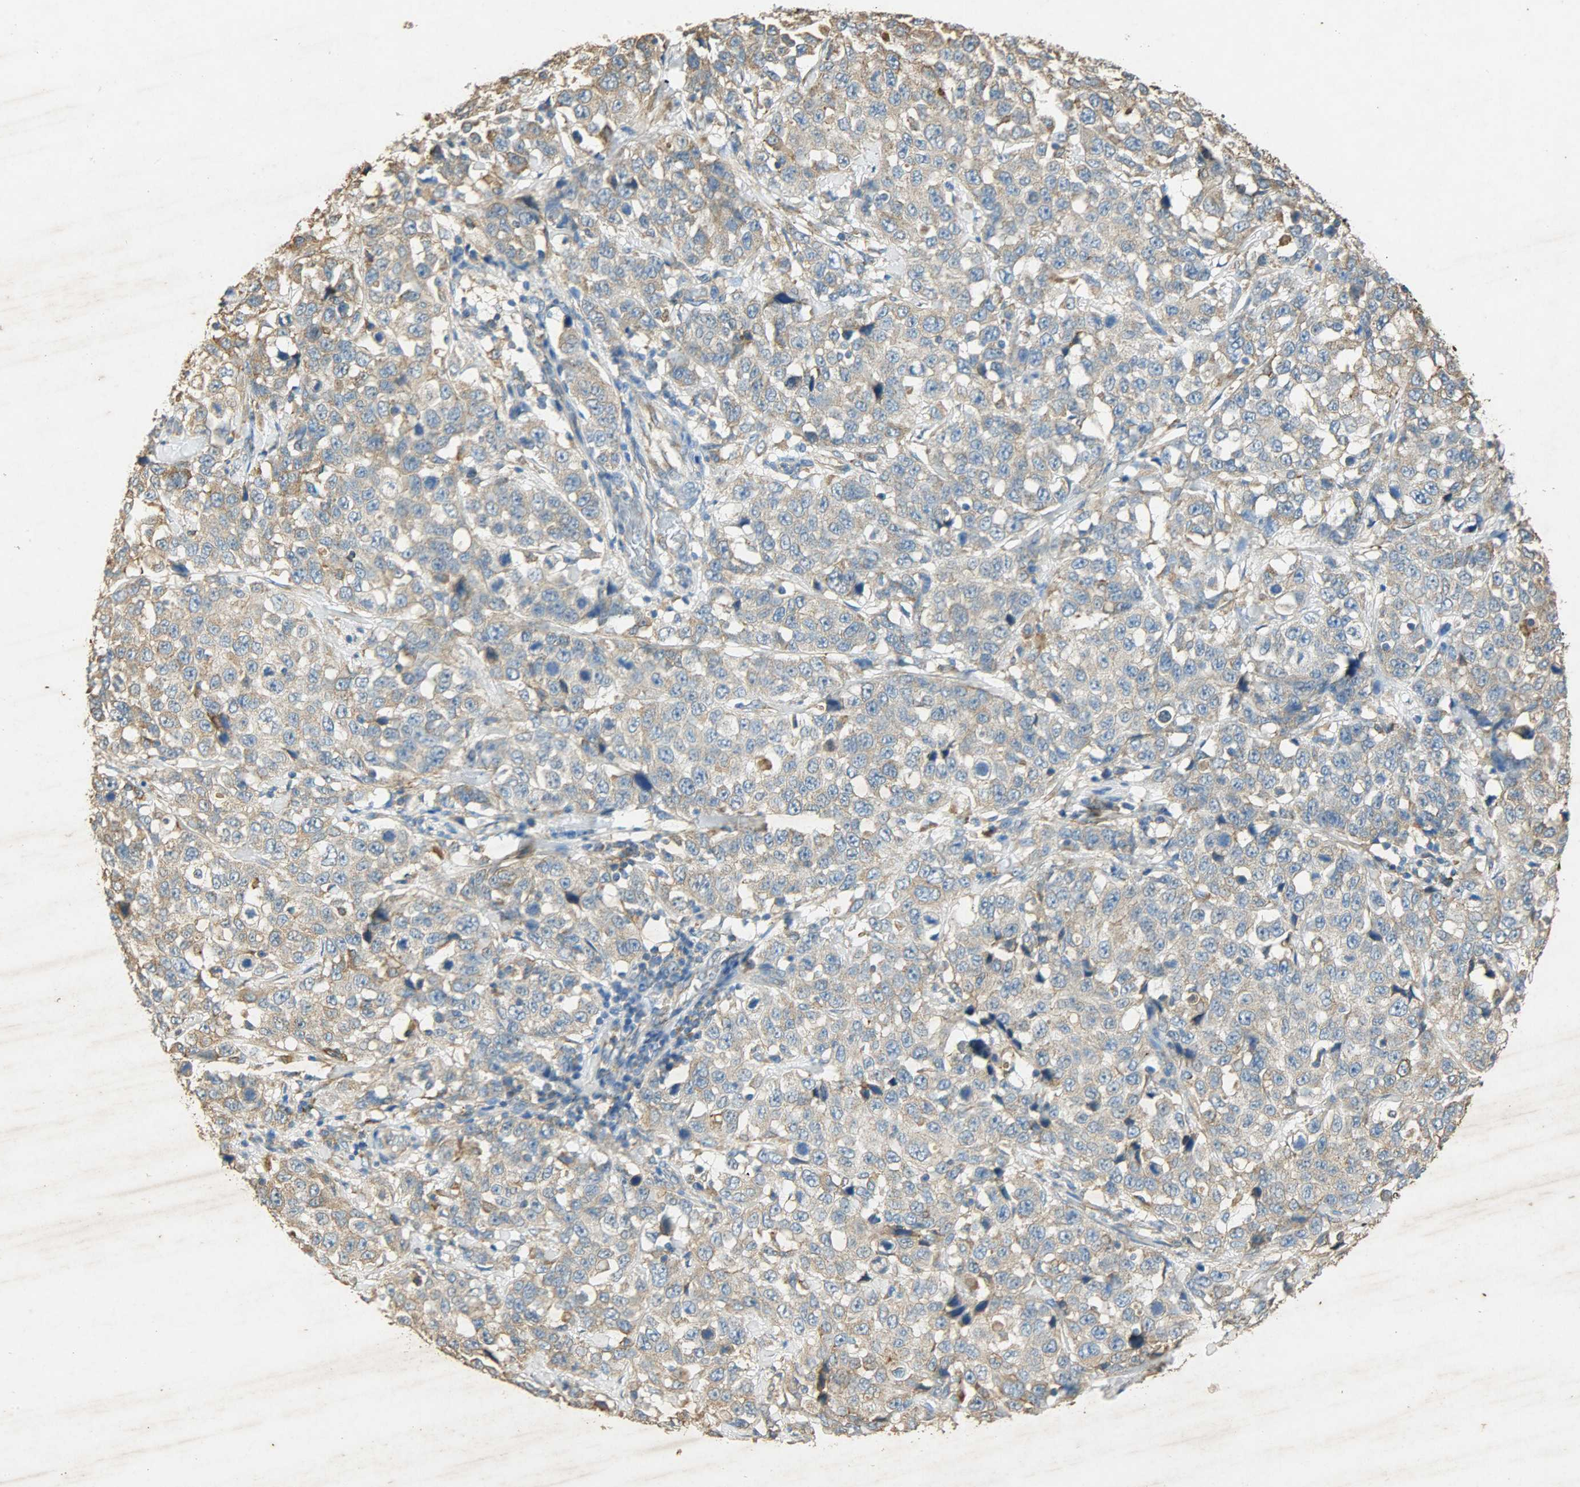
{"staining": {"intensity": "moderate", "quantity": ">75%", "location": "cytoplasmic/membranous"}, "tissue": "stomach cancer", "cell_type": "Tumor cells", "image_type": "cancer", "snomed": [{"axis": "morphology", "description": "Normal tissue, NOS"}, {"axis": "morphology", "description": "Adenocarcinoma, NOS"}, {"axis": "topography", "description": "Stomach"}], "caption": "Immunohistochemical staining of stomach cancer shows medium levels of moderate cytoplasmic/membranous staining in about >75% of tumor cells. The staining is performed using DAB (3,3'-diaminobenzidine) brown chromogen to label protein expression. The nuclei are counter-stained blue using hematoxylin.", "gene": "HSPA5", "patient": {"sex": "male", "age": 48}}